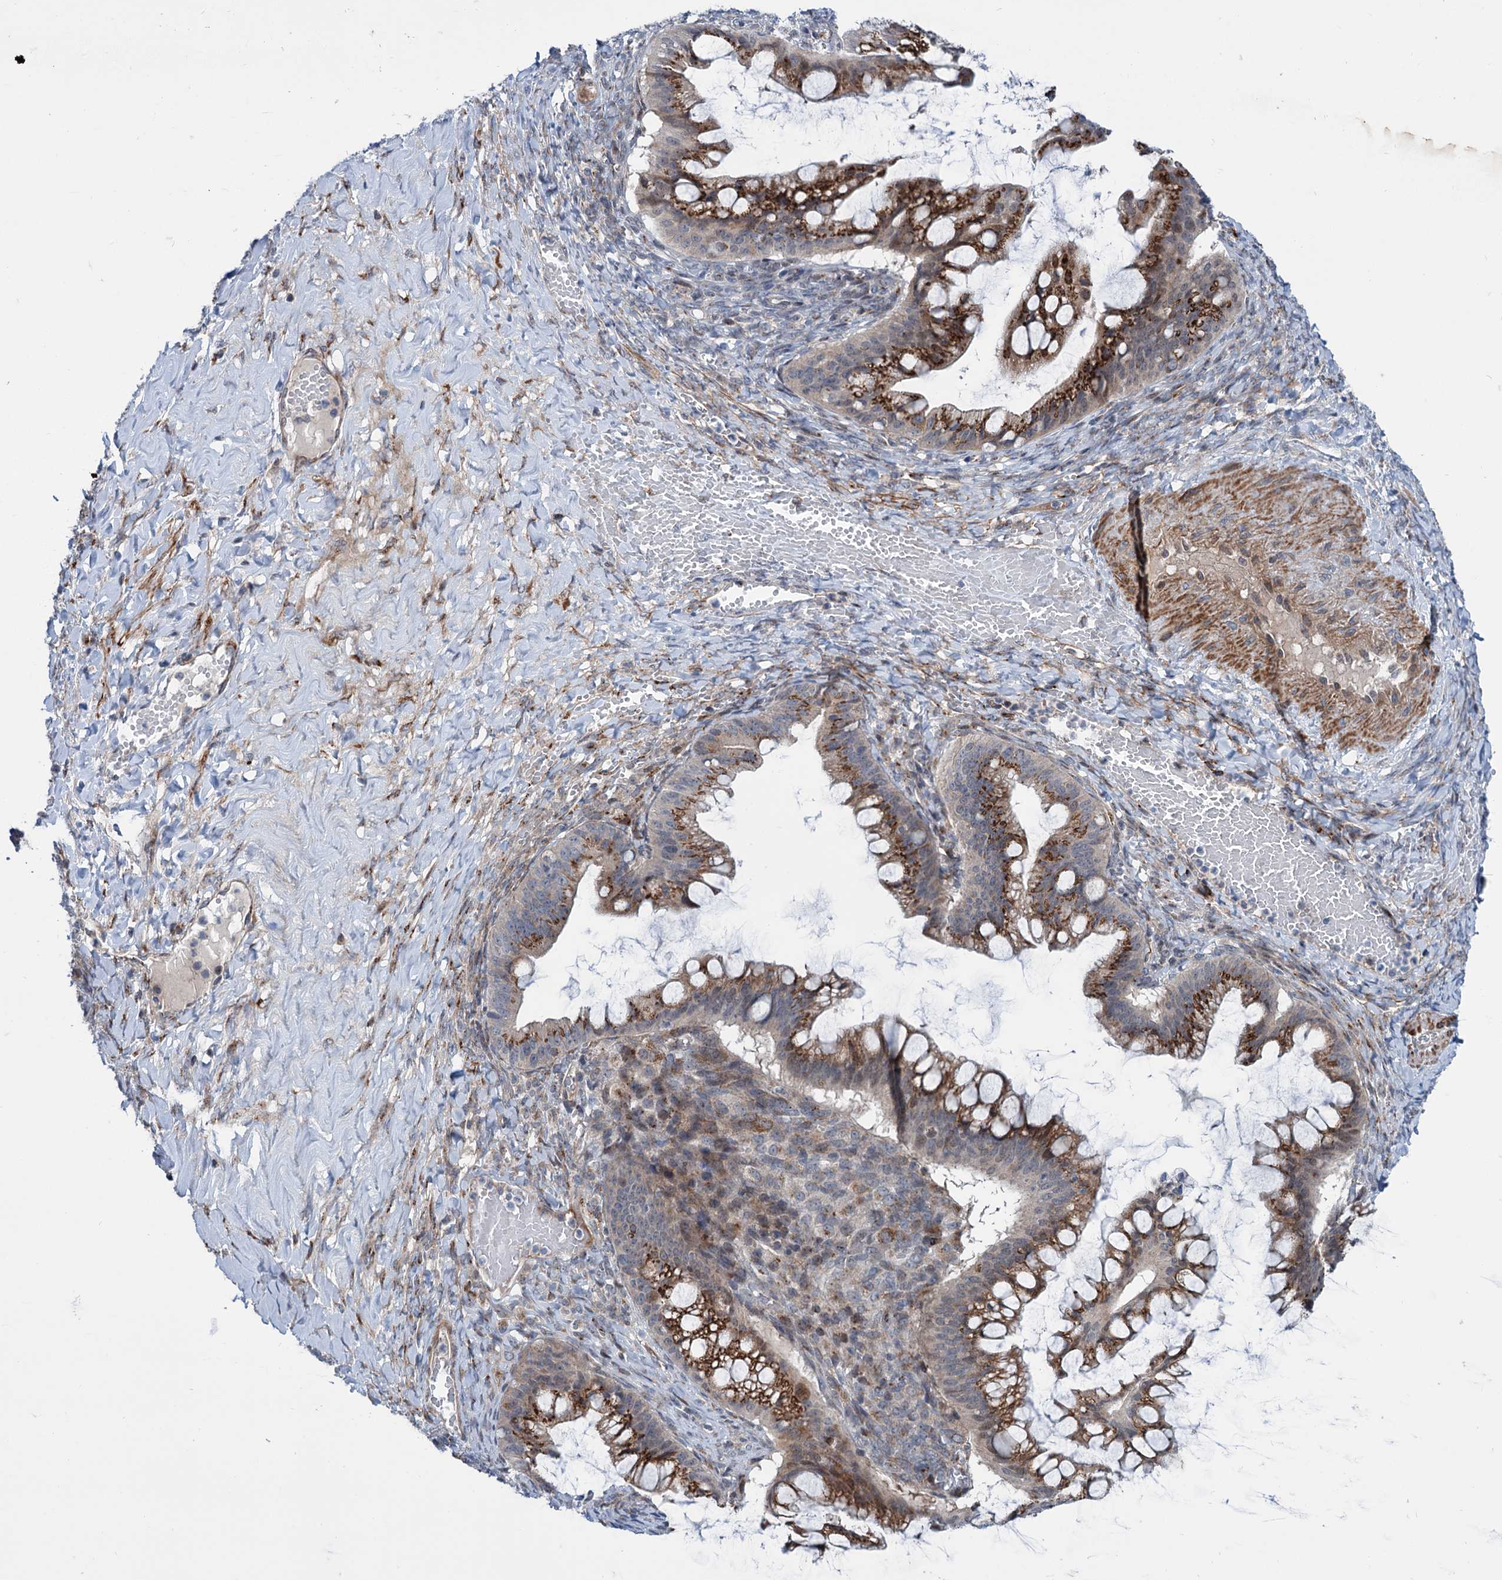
{"staining": {"intensity": "strong", "quantity": ">75%", "location": "cytoplasmic/membranous"}, "tissue": "ovarian cancer", "cell_type": "Tumor cells", "image_type": "cancer", "snomed": [{"axis": "morphology", "description": "Cystadenocarcinoma, mucinous, NOS"}, {"axis": "topography", "description": "Ovary"}], "caption": "Immunohistochemical staining of human ovarian mucinous cystadenocarcinoma demonstrates high levels of strong cytoplasmic/membranous protein expression in about >75% of tumor cells. (brown staining indicates protein expression, while blue staining denotes nuclei).", "gene": "ELP4", "patient": {"sex": "female", "age": 73}}